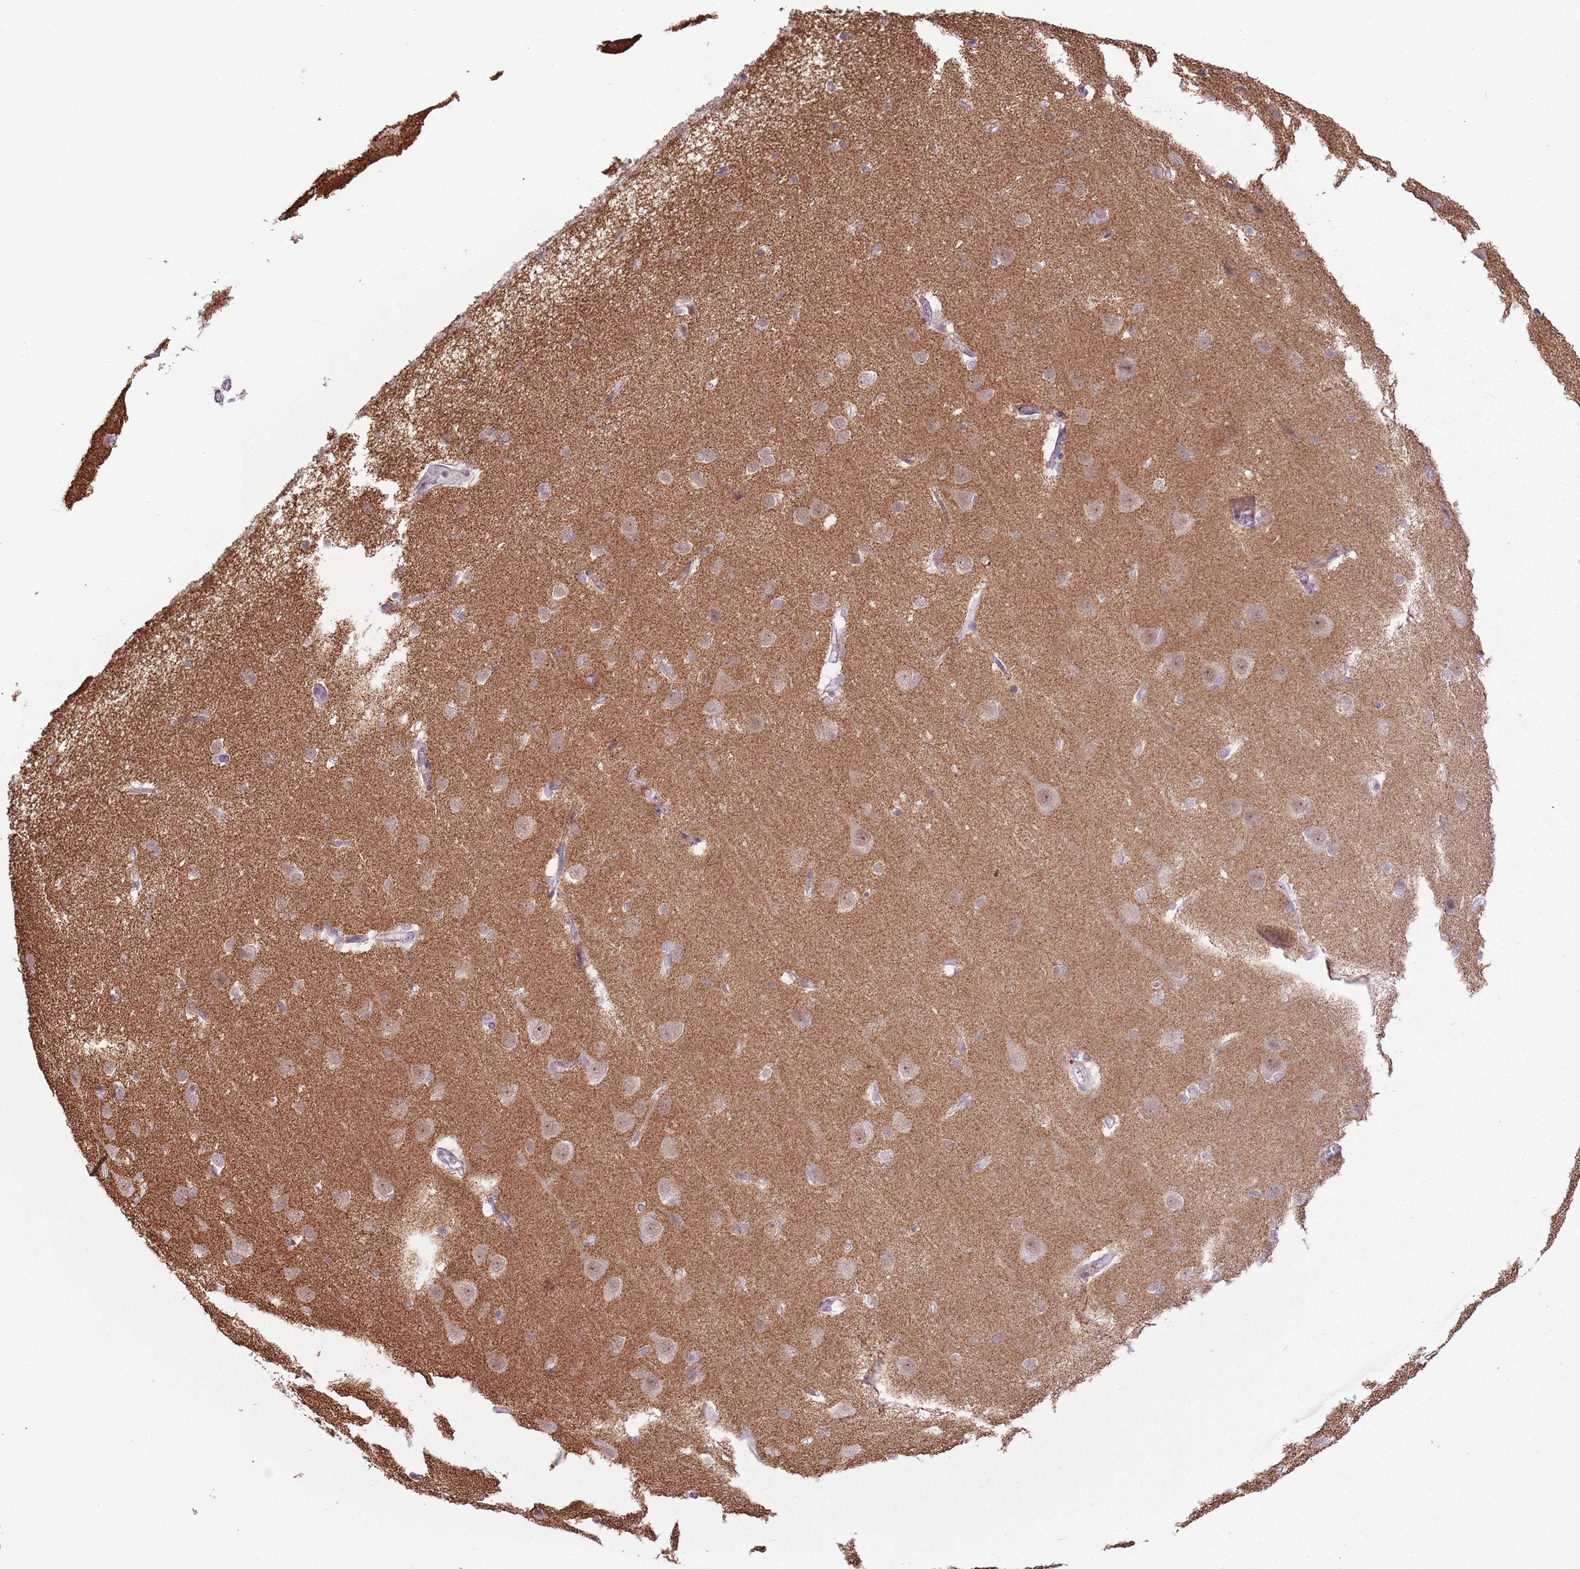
{"staining": {"intensity": "weak", "quantity": "<25%", "location": "cytoplasmic/membranous"}, "tissue": "cerebral cortex", "cell_type": "Endothelial cells", "image_type": "normal", "snomed": [{"axis": "morphology", "description": "Normal tissue, NOS"}, {"axis": "topography", "description": "Cerebral cortex"}], "caption": "High magnification brightfield microscopy of normal cerebral cortex stained with DAB (3,3'-diaminobenzidine) (brown) and counterstained with hematoxylin (blue): endothelial cells show no significant staining.", "gene": "REXO4", "patient": {"sex": "male", "age": 37}}